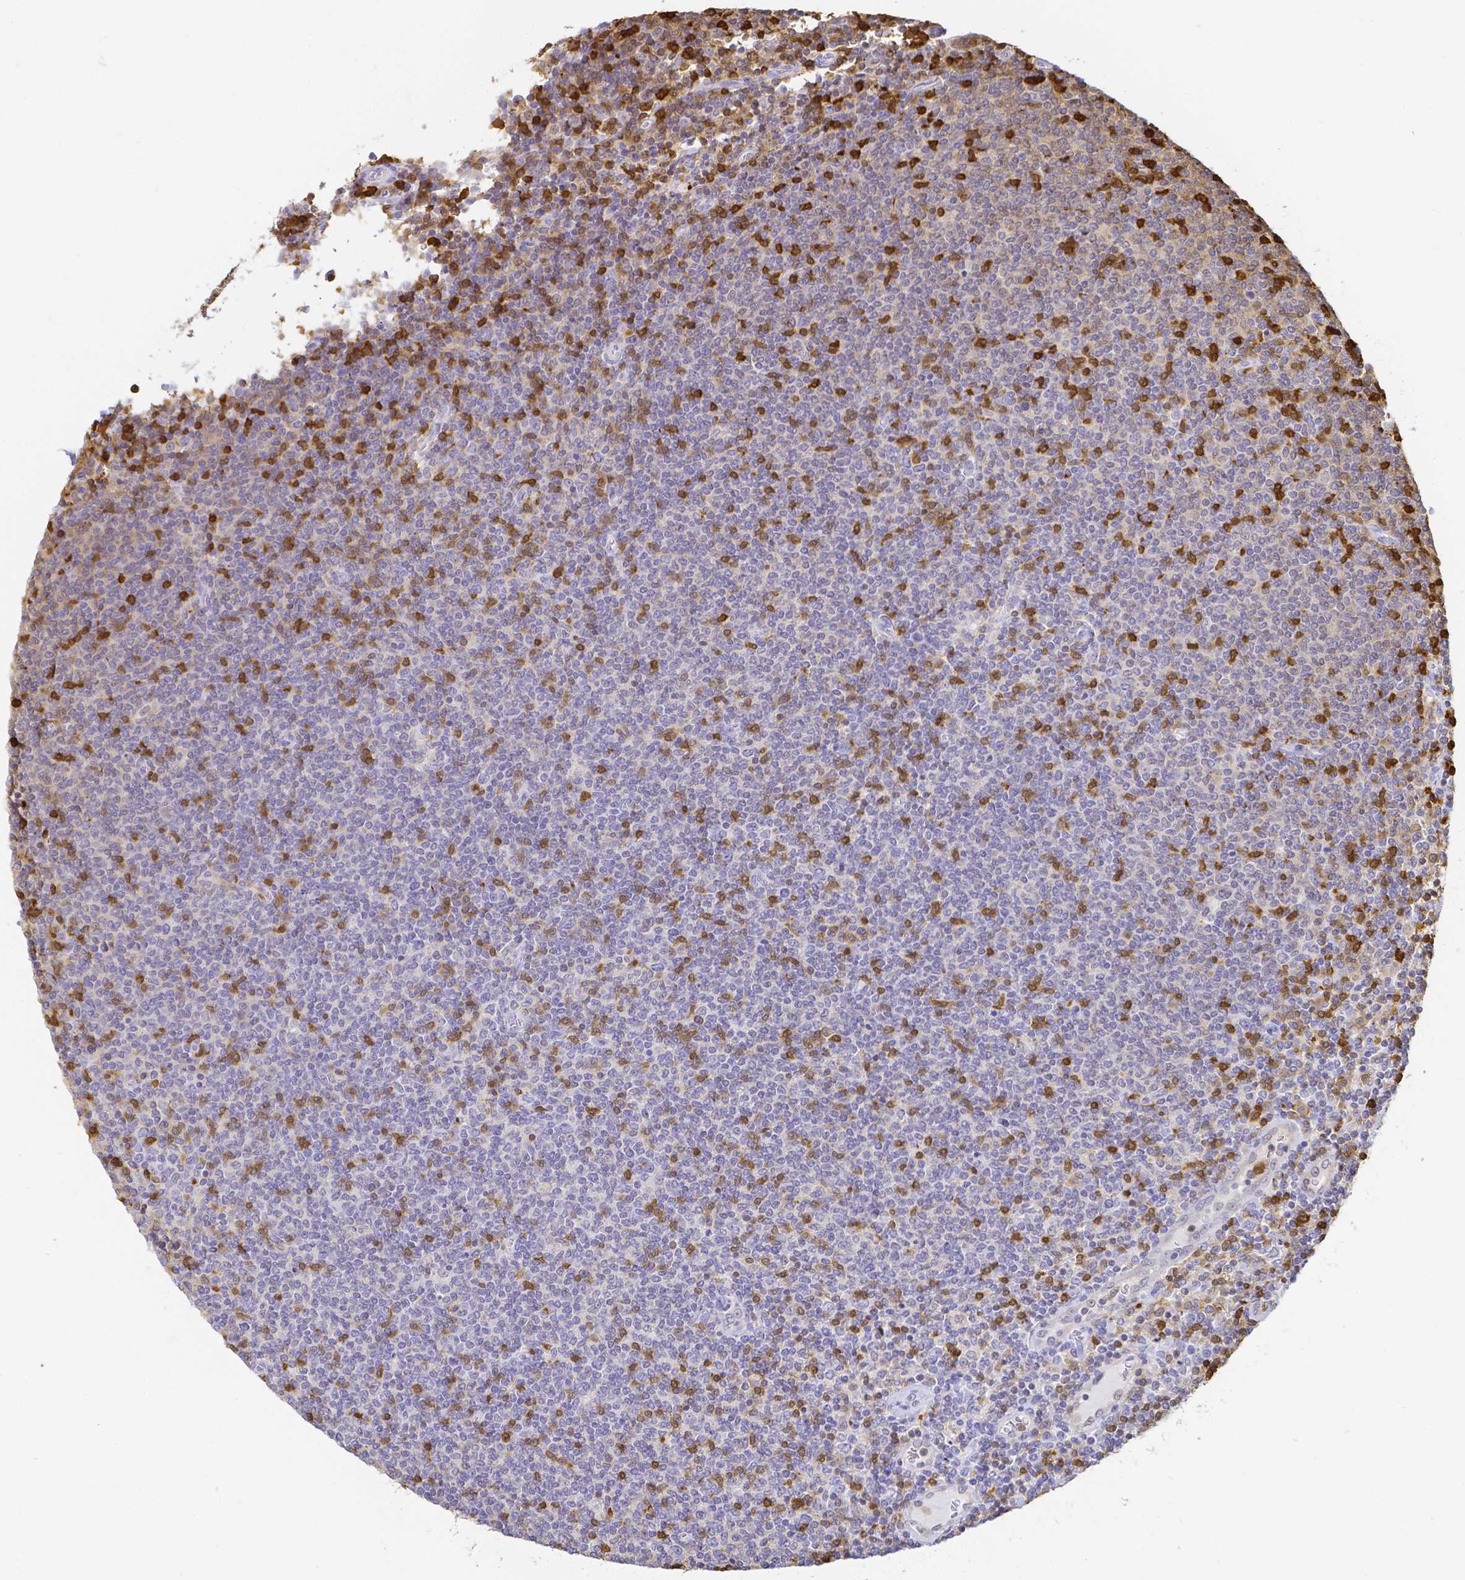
{"staining": {"intensity": "negative", "quantity": "none", "location": "none"}, "tissue": "lymphoma", "cell_type": "Tumor cells", "image_type": "cancer", "snomed": [{"axis": "morphology", "description": "Malignant lymphoma, non-Hodgkin's type, Low grade"}, {"axis": "topography", "description": "Lymph node"}], "caption": "DAB immunohistochemical staining of human malignant lymphoma, non-Hodgkin's type (low-grade) shows no significant expression in tumor cells. (Stains: DAB immunohistochemistry (IHC) with hematoxylin counter stain, Microscopy: brightfield microscopy at high magnification).", "gene": "COTL1", "patient": {"sex": "male", "age": 52}}